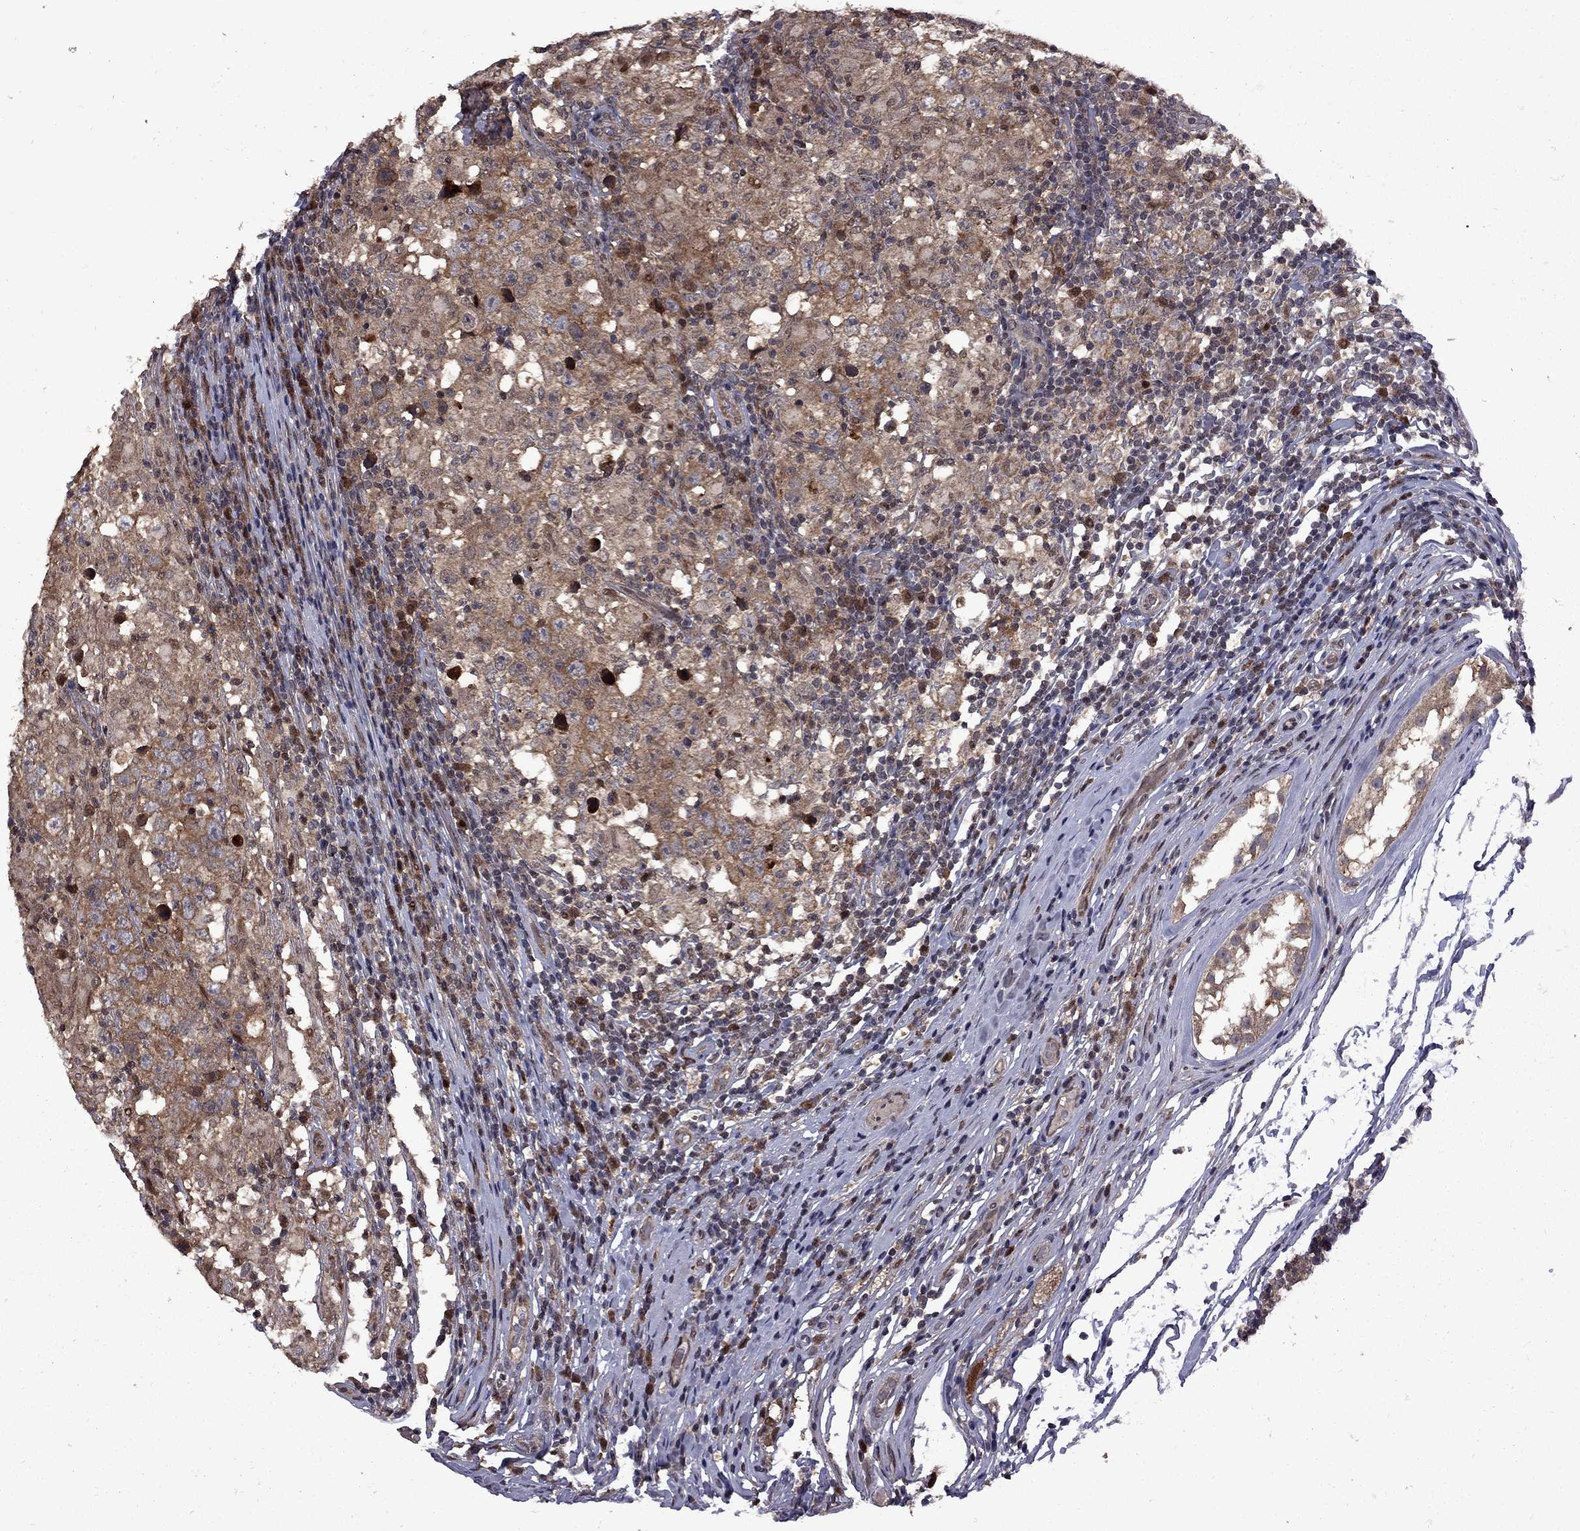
{"staining": {"intensity": "moderate", "quantity": ">75%", "location": "cytoplasmic/membranous"}, "tissue": "testis cancer", "cell_type": "Tumor cells", "image_type": "cancer", "snomed": [{"axis": "morphology", "description": "Seminoma, NOS"}, {"axis": "morphology", "description": "Carcinoma, Embryonal, NOS"}, {"axis": "topography", "description": "Testis"}], "caption": "Moderate cytoplasmic/membranous protein staining is appreciated in about >75% of tumor cells in testis cancer.", "gene": "IPP", "patient": {"sex": "male", "age": 41}}